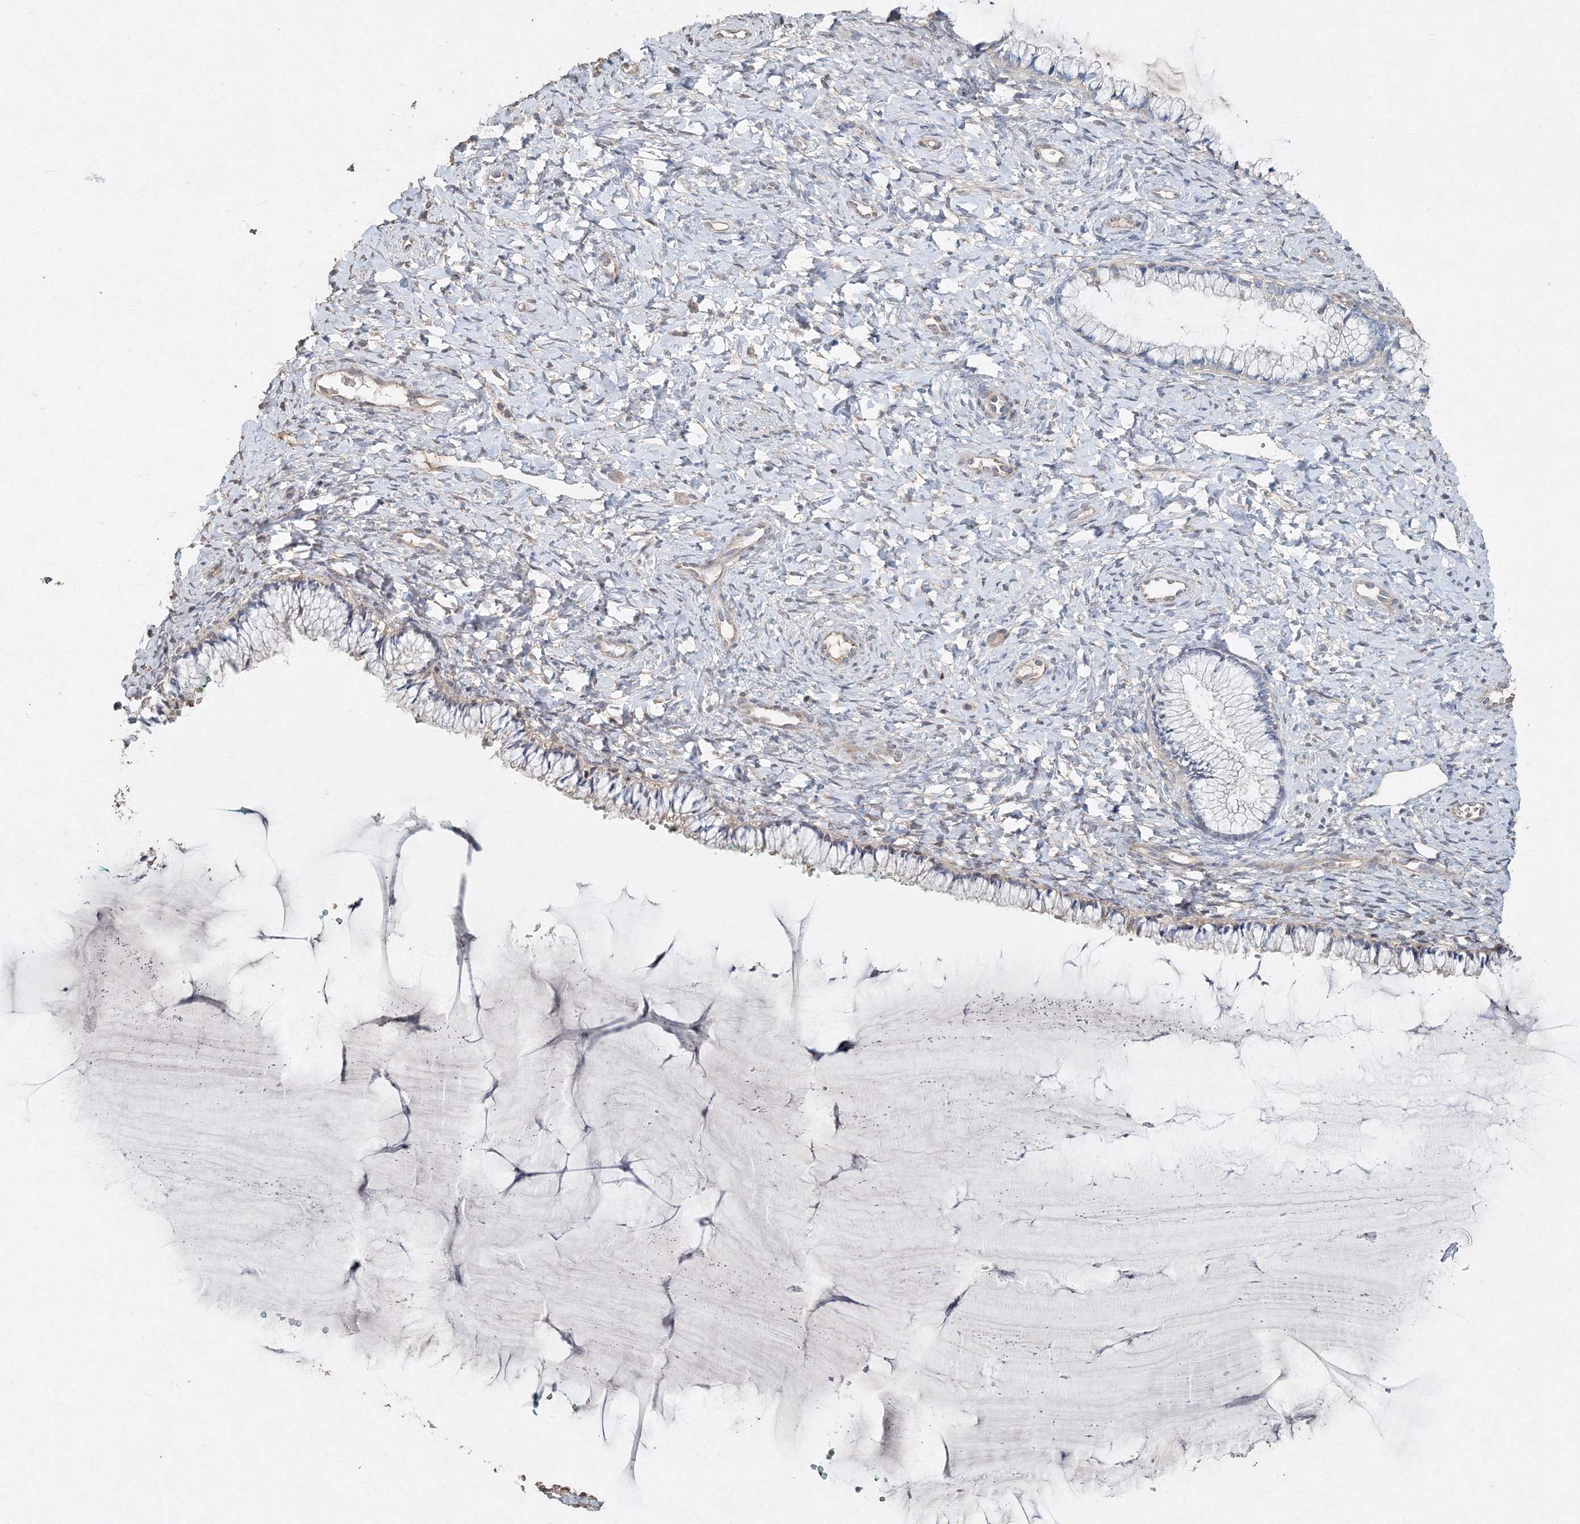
{"staining": {"intensity": "negative", "quantity": "none", "location": "none"}, "tissue": "cervix", "cell_type": "Glandular cells", "image_type": "normal", "snomed": [{"axis": "morphology", "description": "Normal tissue, NOS"}, {"axis": "morphology", "description": "Adenocarcinoma, NOS"}, {"axis": "topography", "description": "Cervix"}], "caption": "Photomicrograph shows no significant protein positivity in glandular cells of benign cervix.", "gene": "NALF2", "patient": {"sex": "female", "age": 29}}